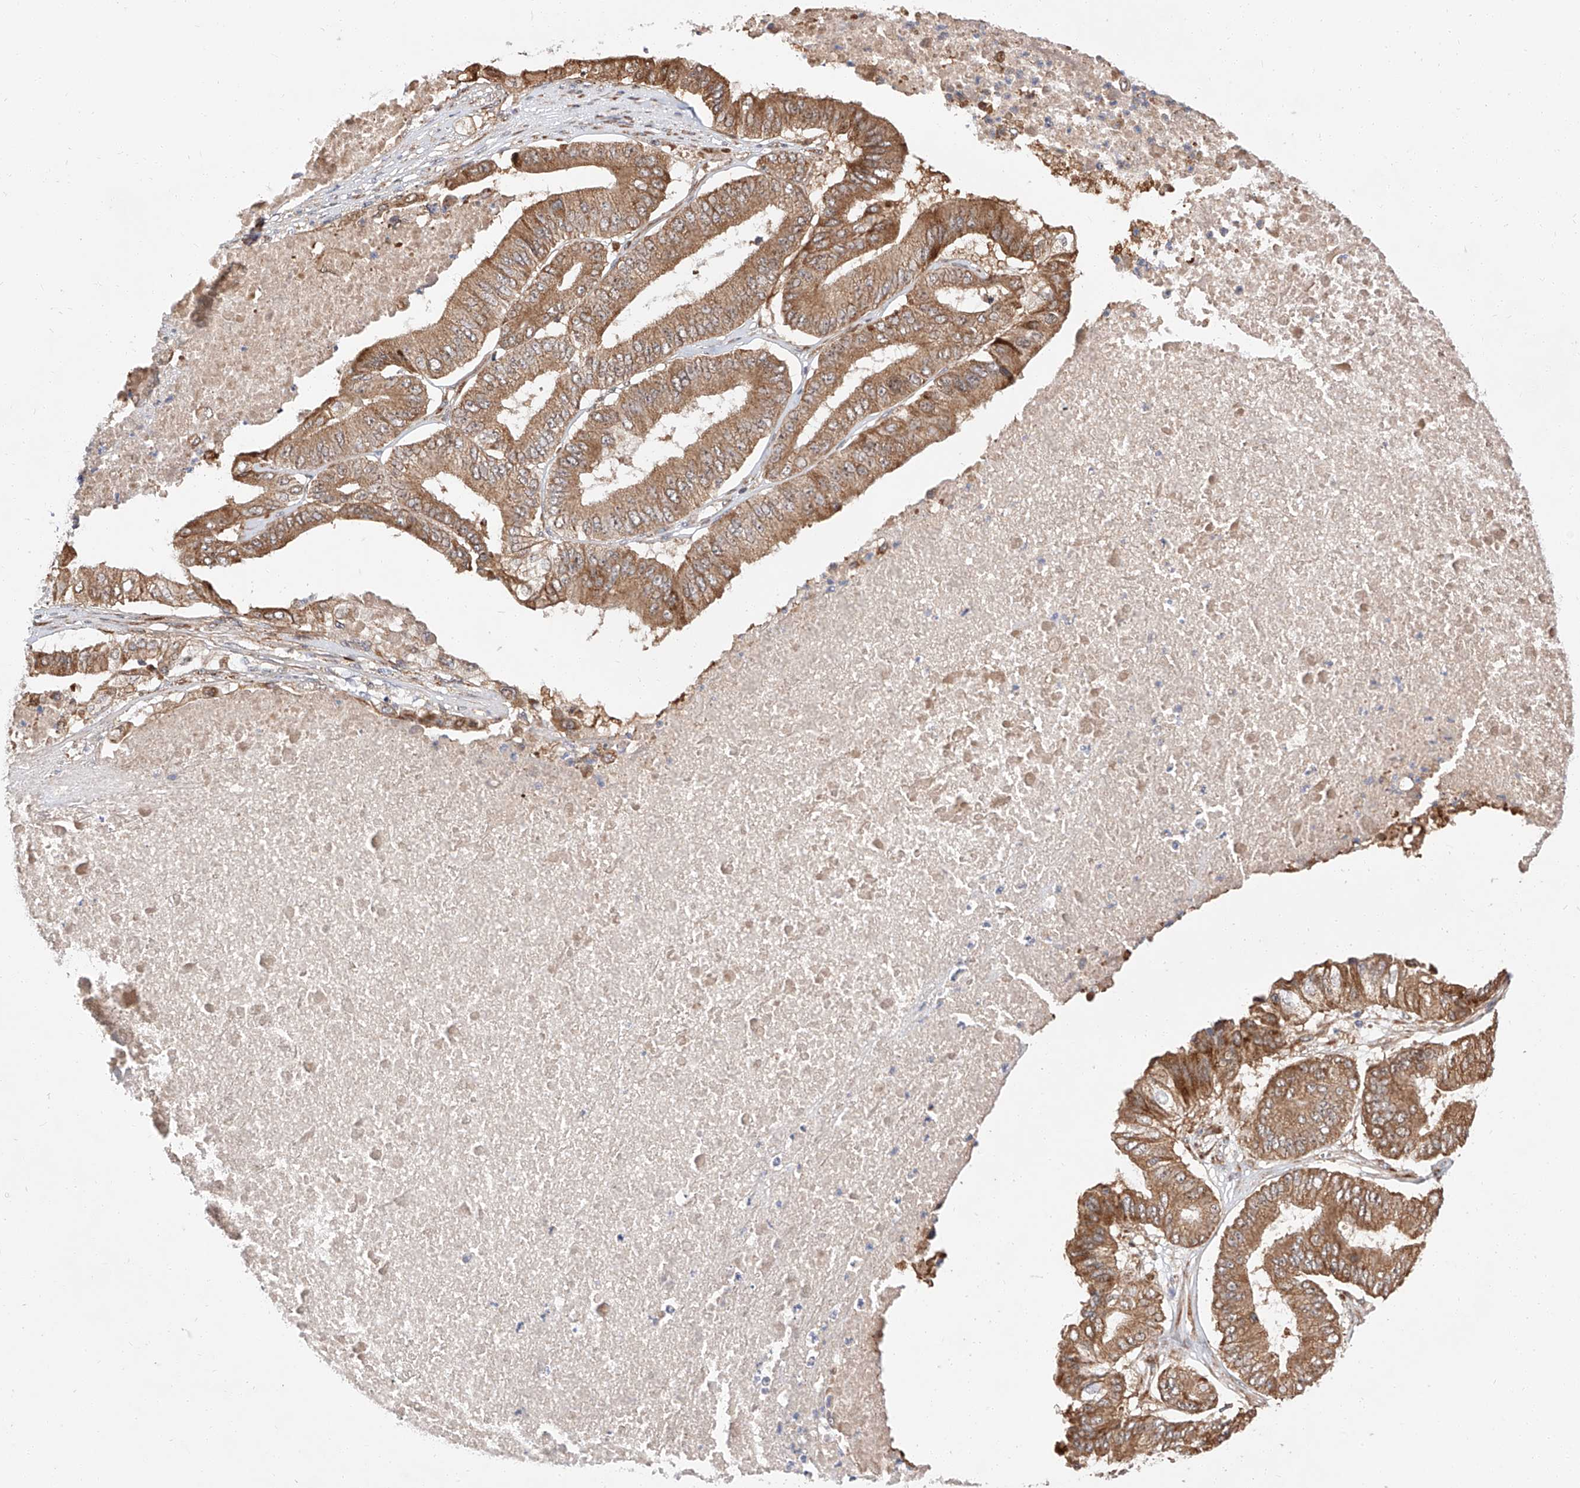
{"staining": {"intensity": "moderate", "quantity": ">75%", "location": "cytoplasmic/membranous"}, "tissue": "pancreatic cancer", "cell_type": "Tumor cells", "image_type": "cancer", "snomed": [{"axis": "morphology", "description": "Adenocarcinoma, NOS"}, {"axis": "topography", "description": "Pancreas"}], "caption": "Human adenocarcinoma (pancreatic) stained with a brown dye demonstrates moderate cytoplasmic/membranous positive positivity in about >75% of tumor cells.", "gene": "DIRAS3", "patient": {"sex": "female", "age": 77}}